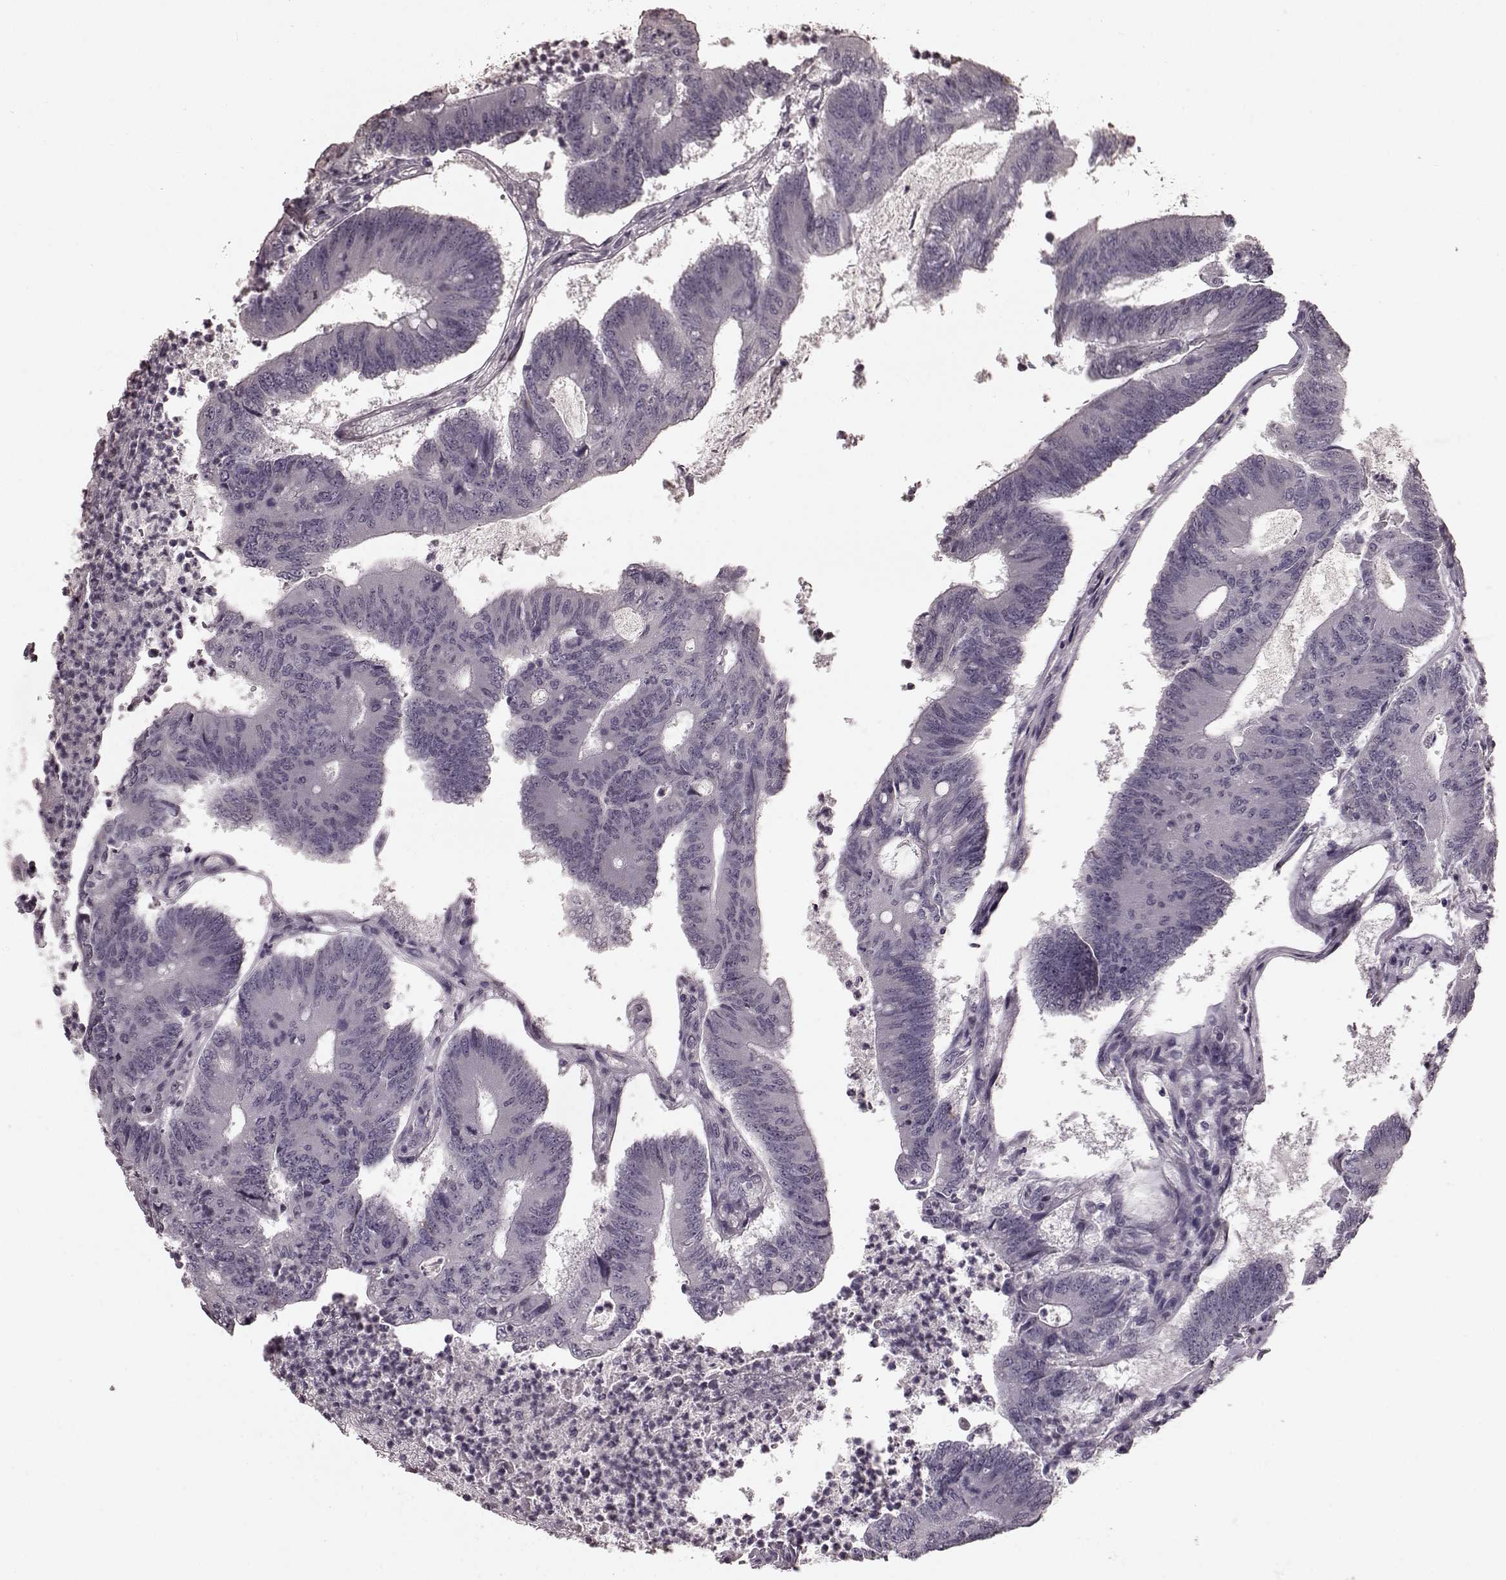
{"staining": {"intensity": "negative", "quantity": "none", "location": "none"}, "tissue": "colorectal cancer", "cell_type": "Tumor cells", "image_type": "cancer", "snomed": [{"axis": "morphology", "description": "Adenocarcinoma, NOS"}, {"axis": "topography", "description": "Colon"}], "caption": "There is no significant expression in tumor cells of adenocarcinoma (colorectal).", "gene": "CD28", "patient": {"sex": "female", "age": 70}}